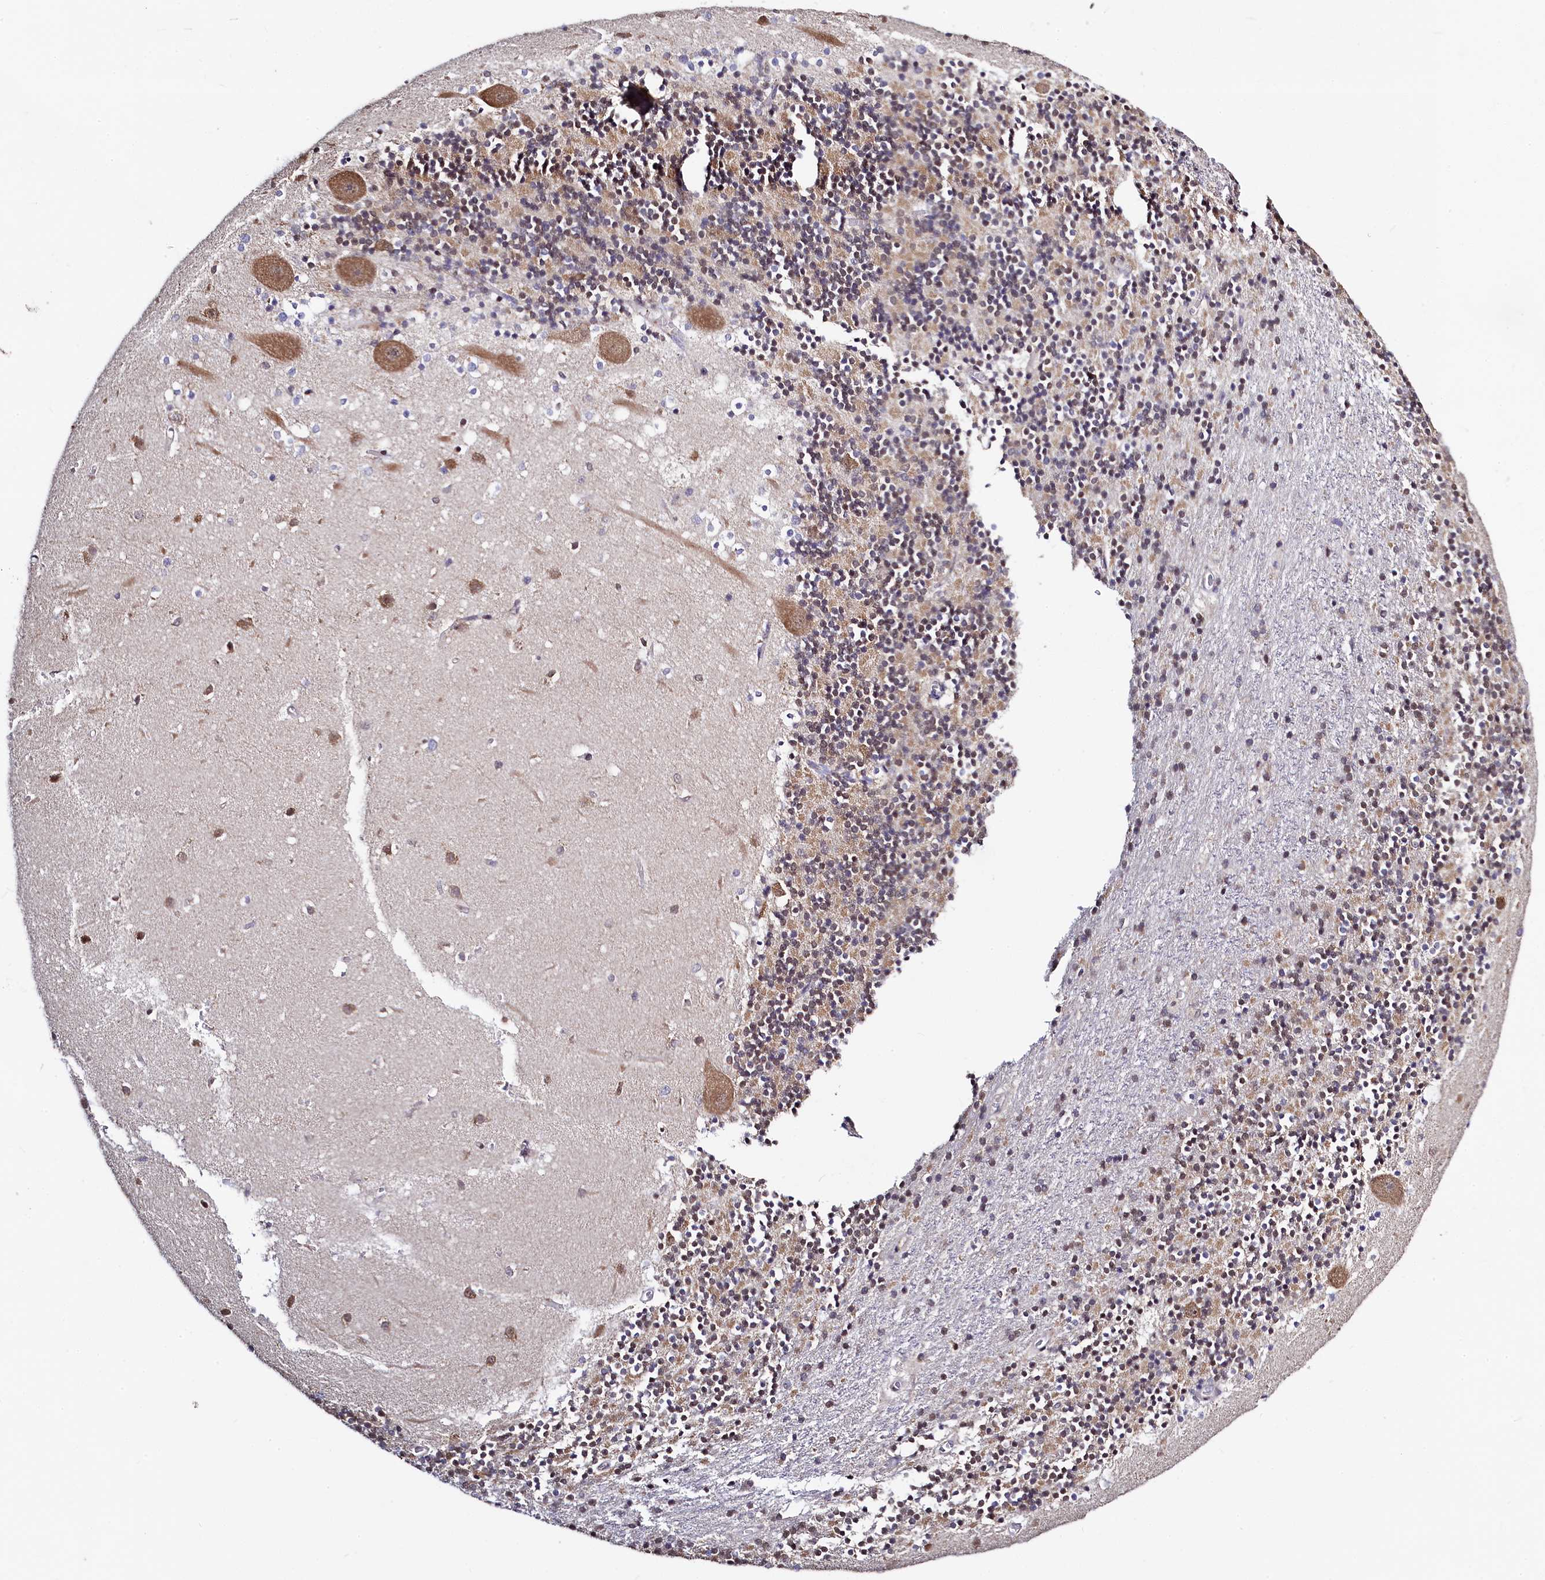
{"staining": {"intensity": "weak", "quantity": "25%-75%", "location": "cytoplasmic/membranous"}, "tissue": "cerebellum", "cell_type": "Cells in granular layer", "image_type": "normal", "snomed": [{"axis": "morphology", "description": "Normal tissue, NOS"}, {"axis": "topography", "description": "Cerebellum"}], "caption": "Cells in granular layer display low levels of weak cytoplasmic/membranous expression in approximately 25%-75% of cells in normal human cerebellum. (DAB IHC with brightfield microscopy, high magnification).", "gene": "SEC24C", "patient": {"sex": "male", "age": 54}}